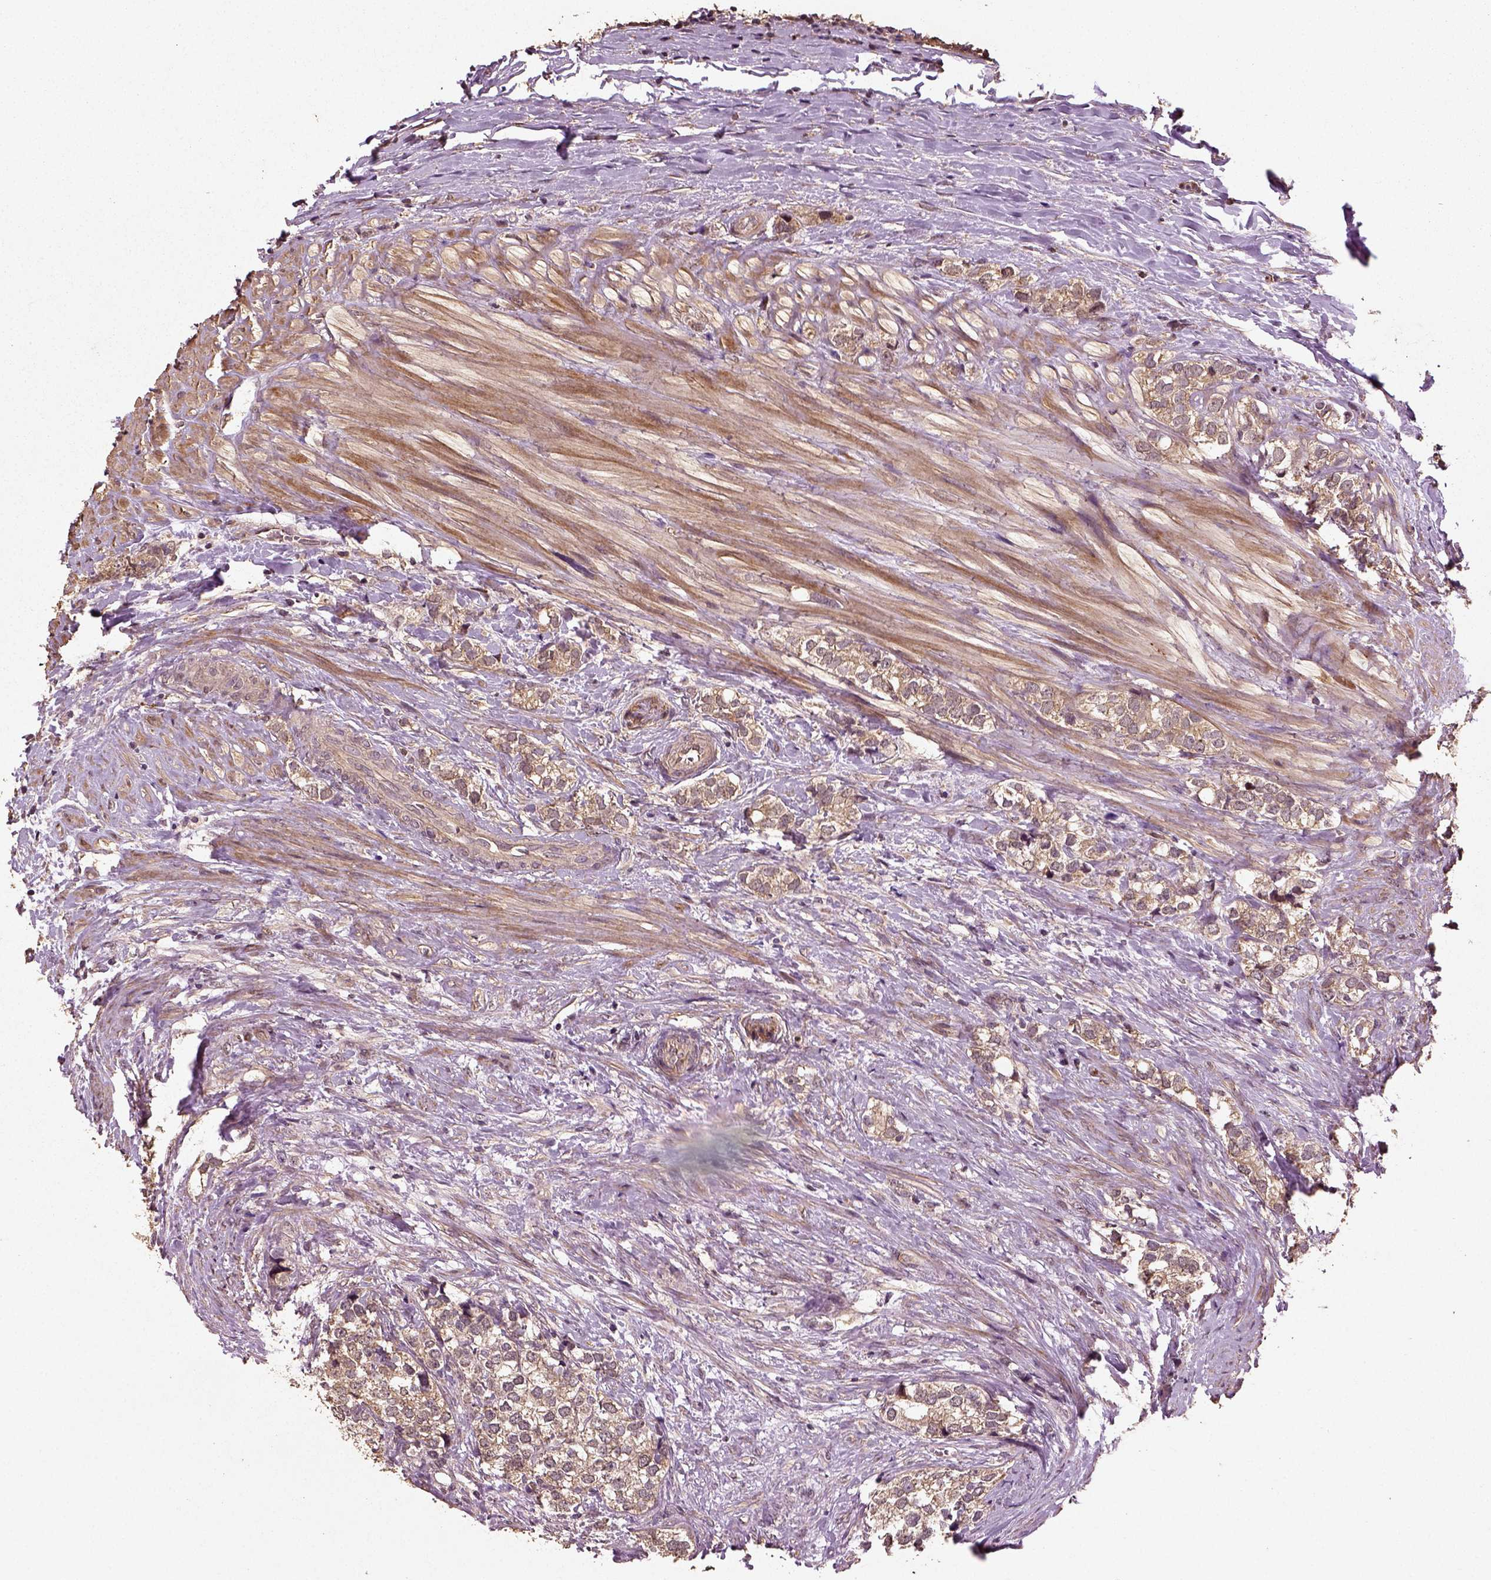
{"staining": {"intensity": "weak", "quantity": ">75%", "location": "cytoplasmic/membranous"}, "tissue": "prostate cancer", "cell_type": "Tumor cells", "image_type": "cancer", "snomed": [{"axis": "morphology", "description": "Adenocarcinoma, NOS"}, {"axis": "topography", "description": "Prostate and seminal vesicle, NOS"}], "caption": "The photomicrograph exhibits staining of adenocarcinoma (prostate), revealing weak cytoplasmic/membranous protein expression (brown color) within tumor cells.", "gene": "ERV3-1", "patient": {"sex": "male", "age": 63}}